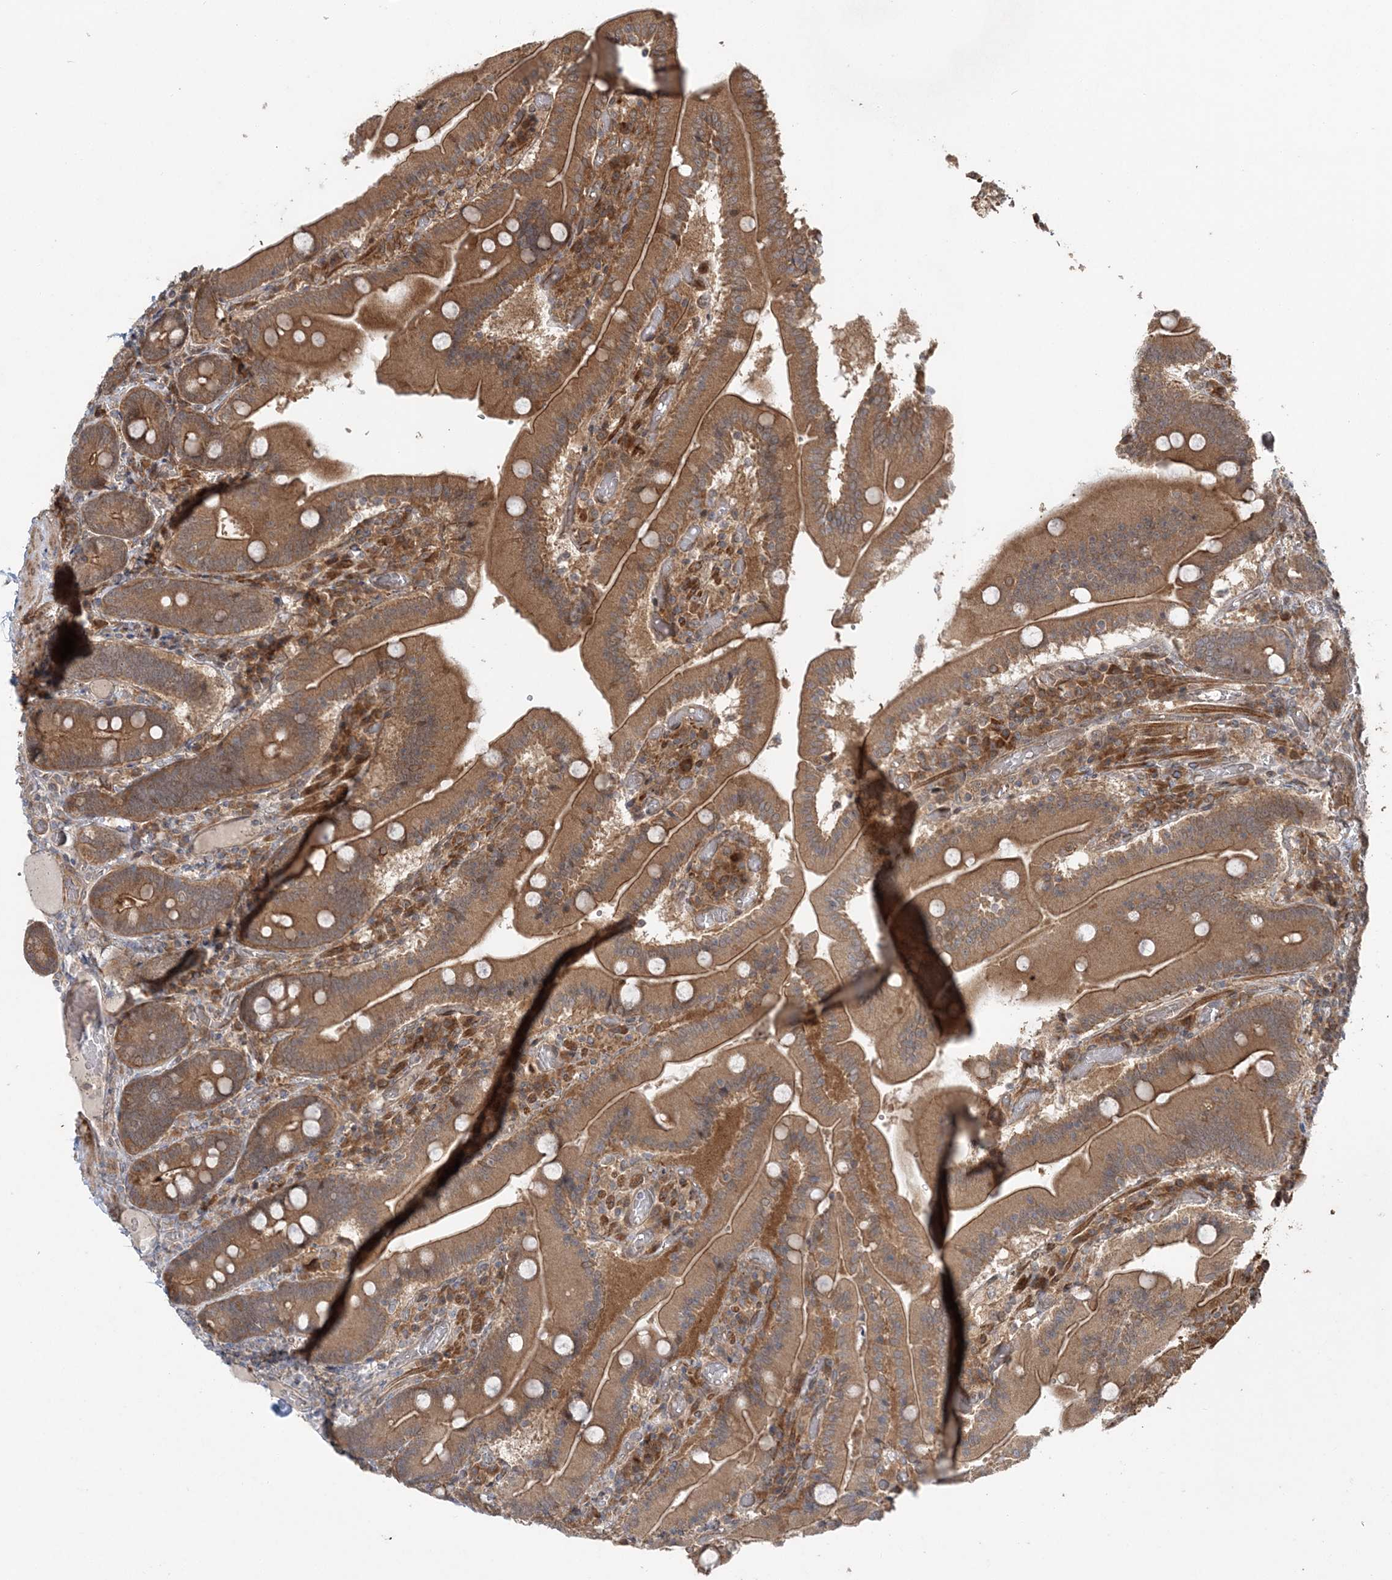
{"staining": {"intensity": "moderate", "quantity": ">75%", "location": "cytoplasmic/membranous"}, "tissue": "duodenum", "cell_type": "Glandular cells", "image_type": "normal", "snomed": [{"axis": "morphology", "description": "Normal tissue, NOS"}, {"axis": "topography", "description": "Duodenum"}], "caption": "Approximately >75% of glandular cells in normal duodenum demonstrate moderate cytoplasmic/membranous protein staining as visualized by brown immunohistochemical staining.", "gene": "UBTD2", "patient": {"sex": "female", "age": 62}}